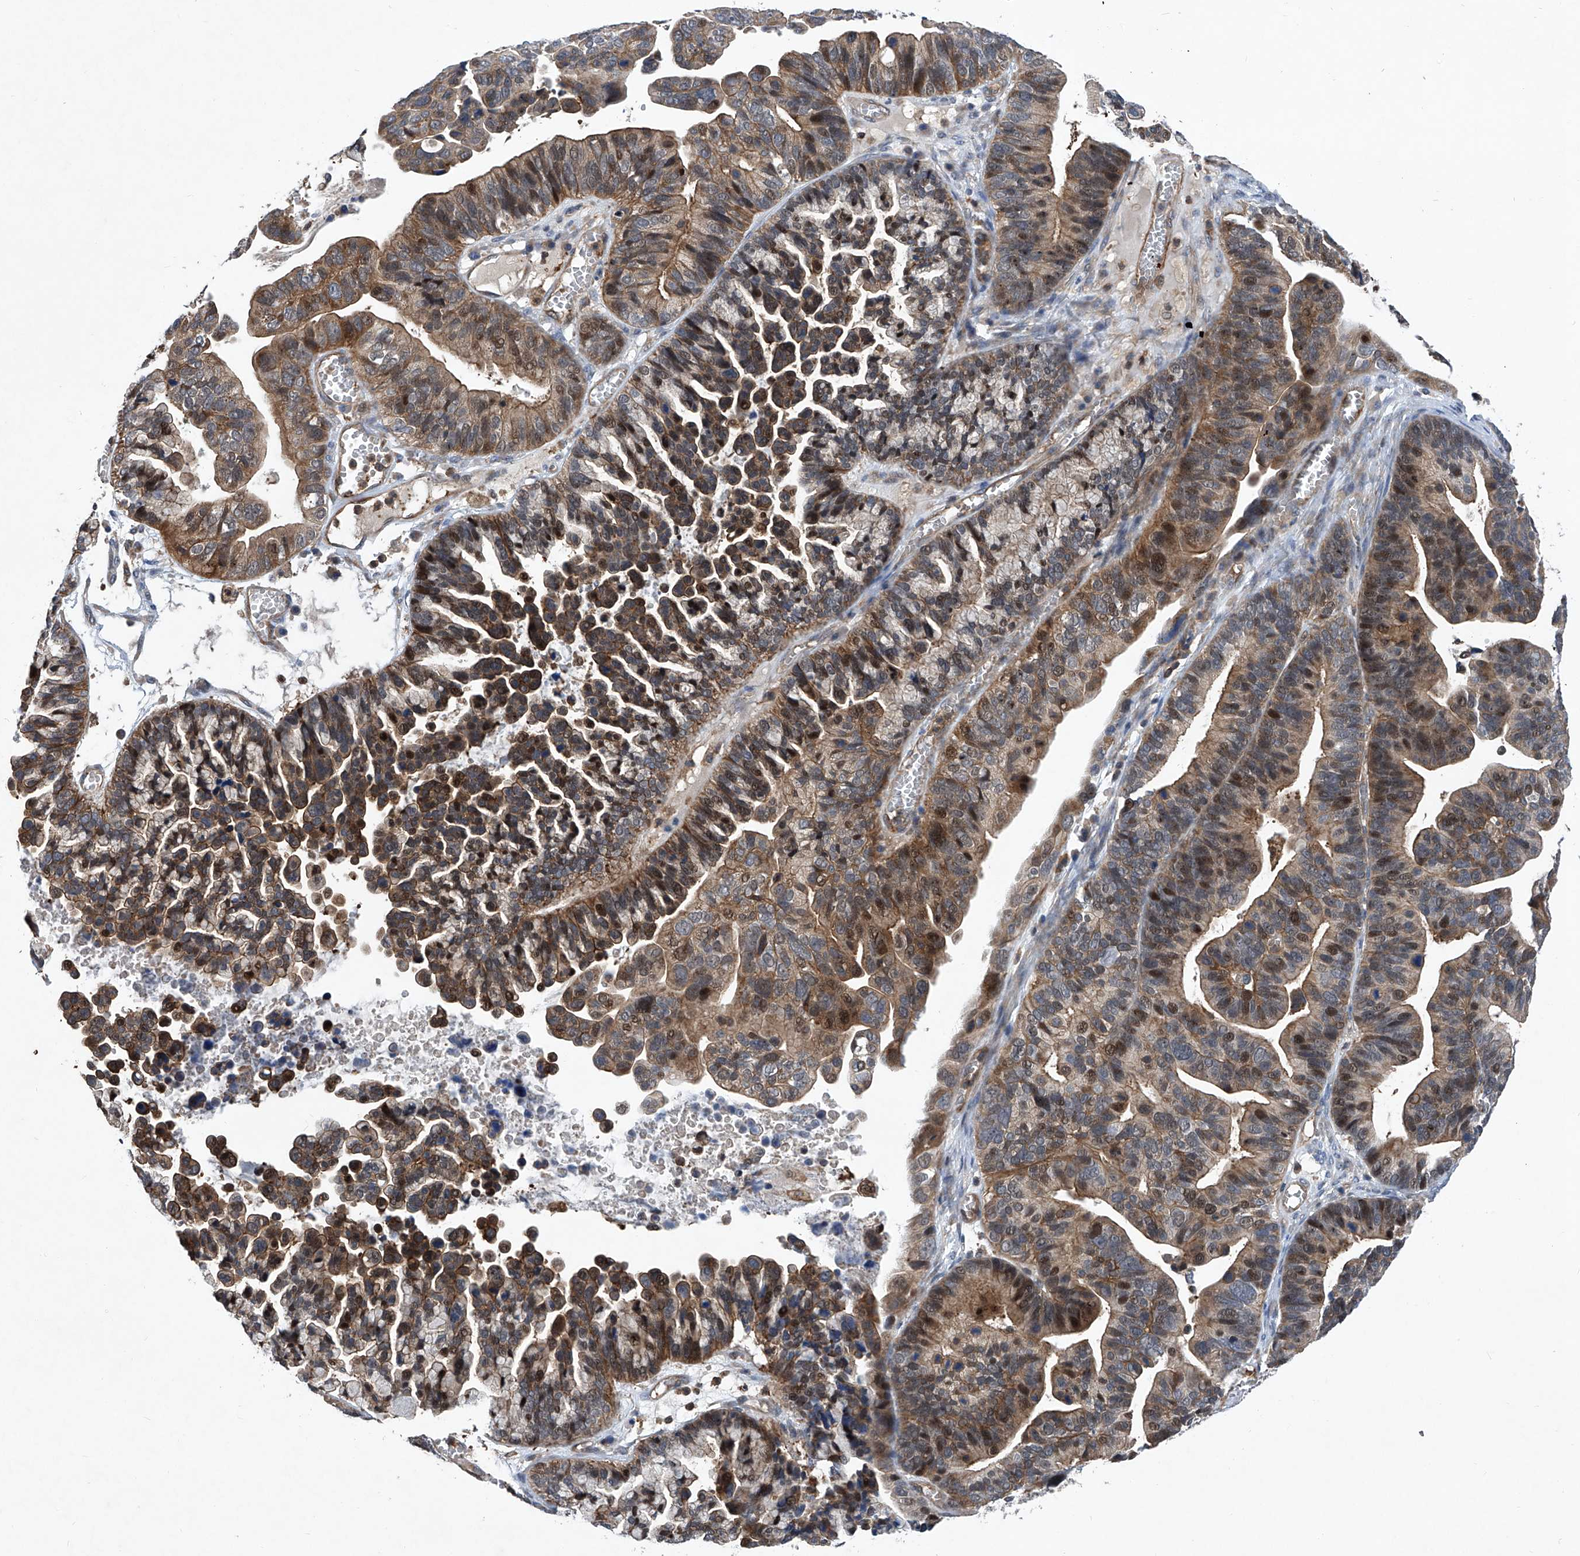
{"staining": {"intensity": "moderate", "quantity": "25%-75%", "location": "cytoplasmic/membranous,nuclear"}, "tissue": "ovarian cancer", "cell_type": "Tumor cells", "image_type": "cancer", "snomed": [{"axis": "morphology", "description": "Cystadenocarcinoma, serous, NOS"}, {"axis": "topography", "description": "Ovary"}], "caption": "Protein expression by immunohistochemistry exhibits moderate cytoplasmic/membranous and nuclear positivity in approximately 25%-75% of tumor cells in ovarian cancer (serous cystadenocarcinoma). (DAB IHC with brightfield microscopy, high magnification).", "gene": "NT5C3A", "patient": {"sex": "female", "age": 56}}